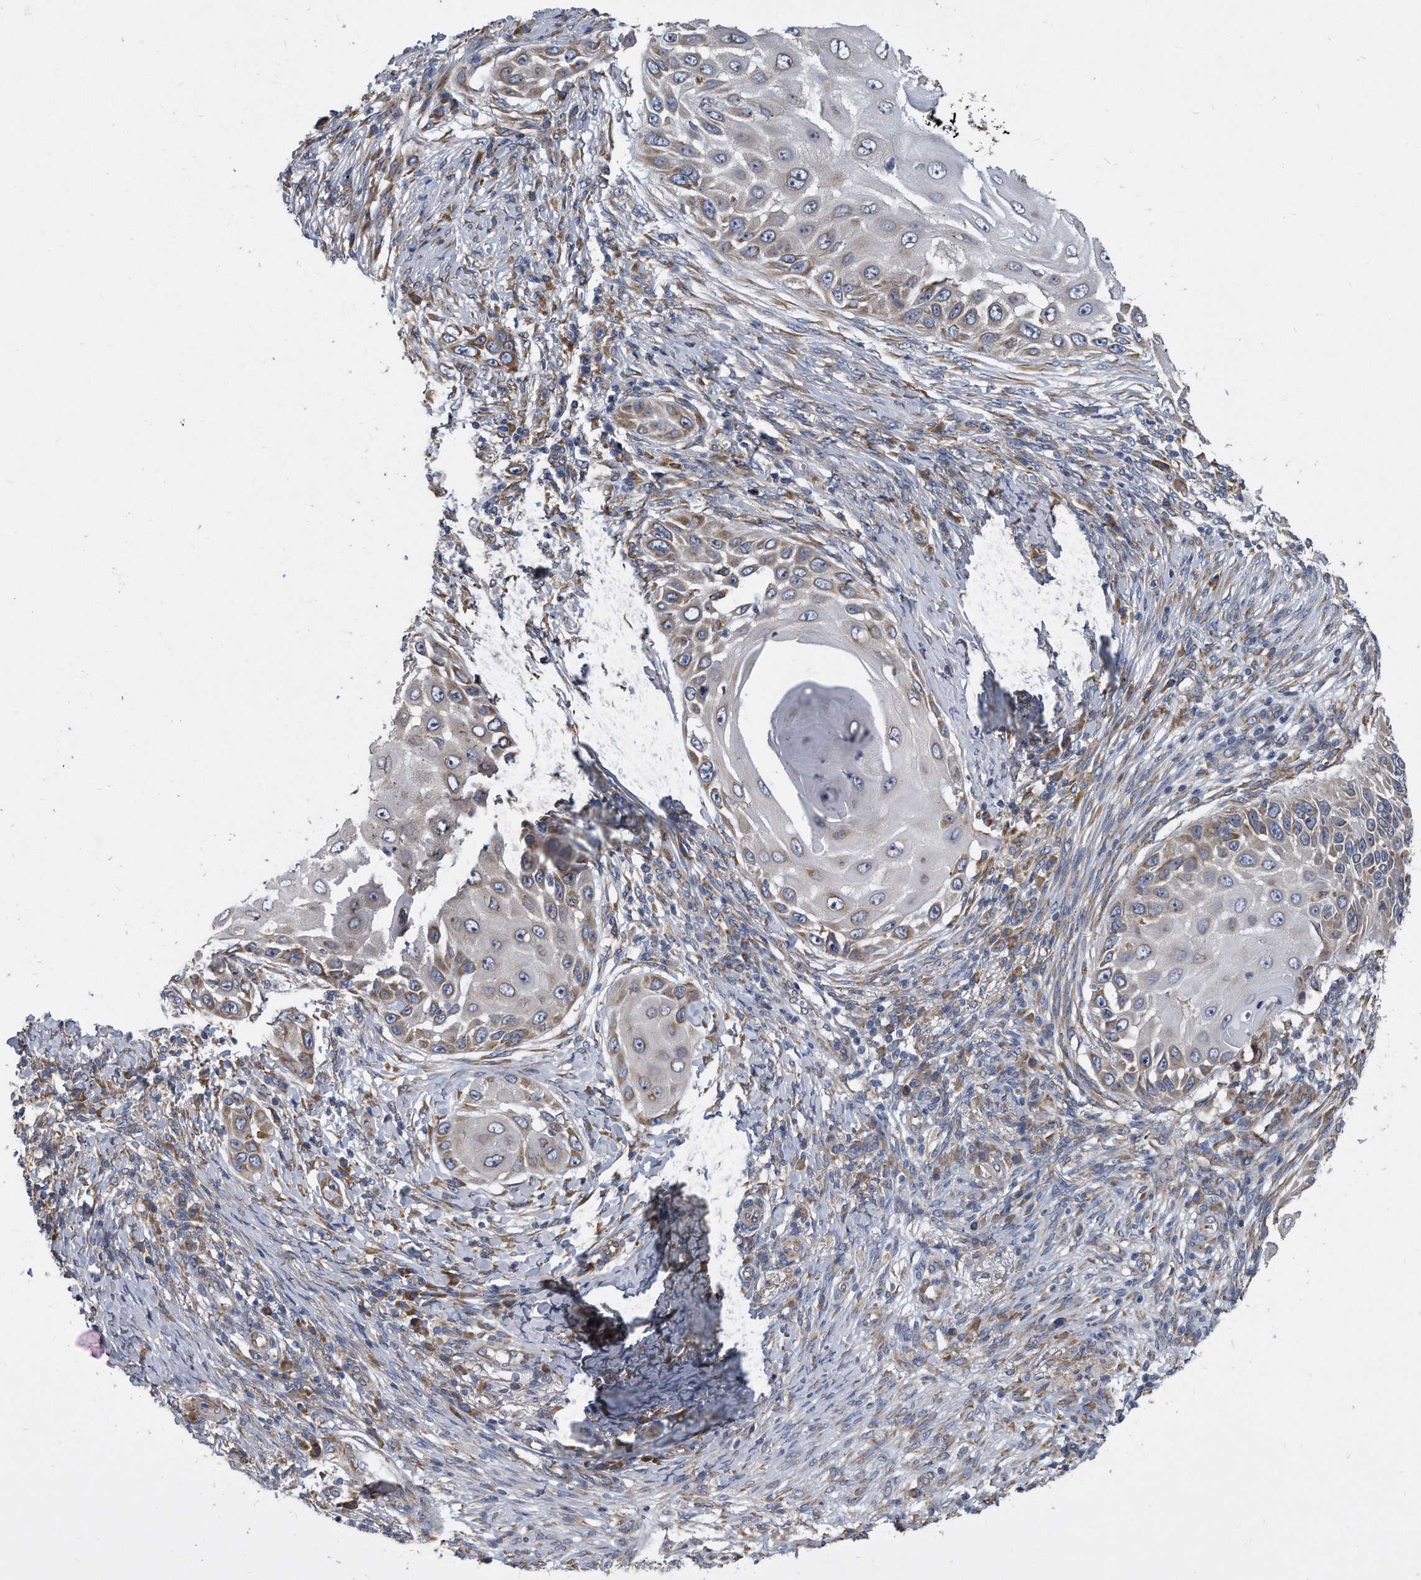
{"staining": {"intensity": "weak", "quantity": "25%-75%", "location": "cytoplasmic/membranous"}, "tissue": "skin cancer", "cell_type": "Tumor cells", "image_type": "cancer", "snomed": [{"axis": "morphology", "description": "Squamous cell carcinoma, NOS"}, {"axis": "topography", "description": "Skin"}], "caption": "This is an image of immunohistochemistry staining of skin squamous cell carcinoma, which shows weak positivity in the cytoplasmic/membranous of tumor cells.", "gene": "CCDC47", "patient": {"sex": "female", "age": 44}}